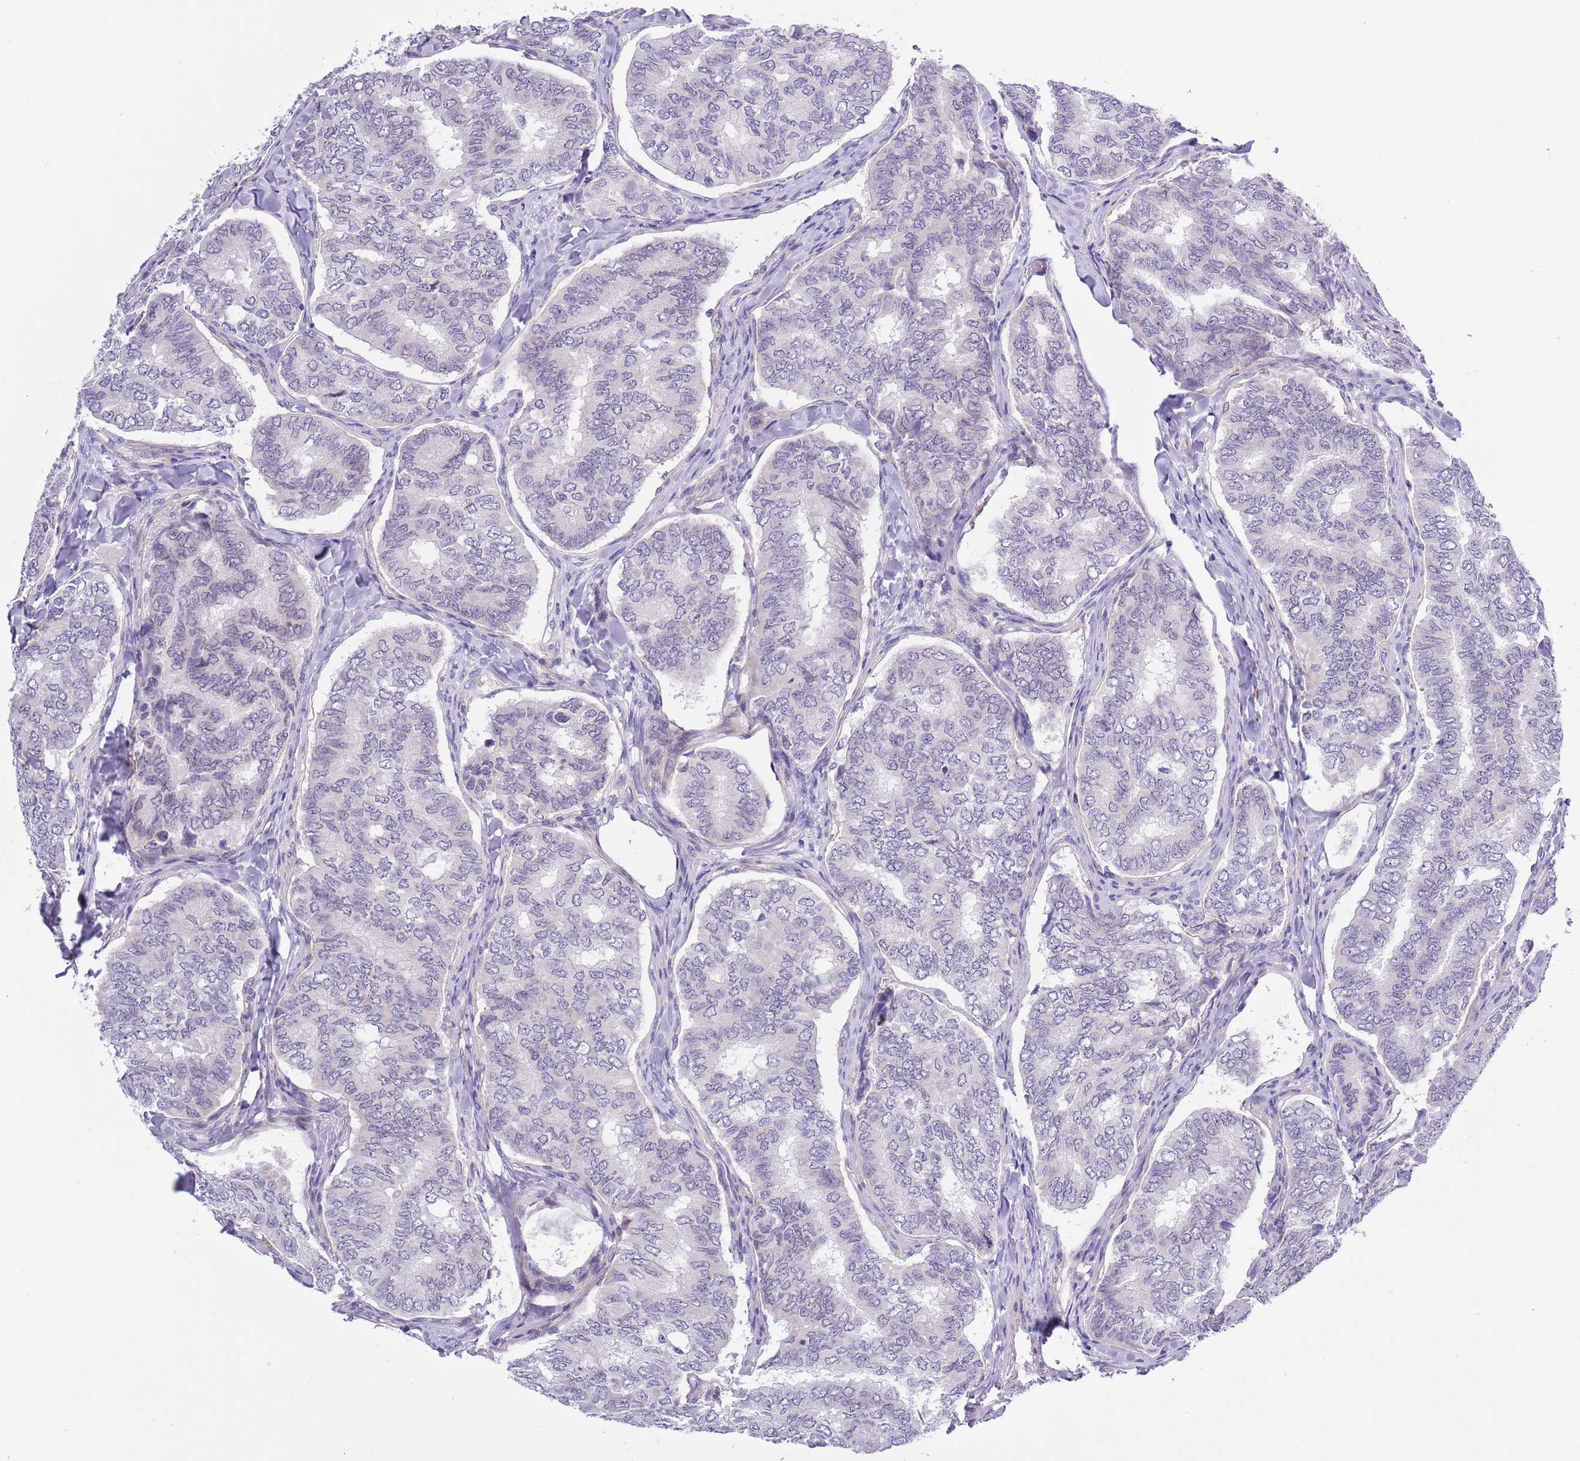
{"staining": {"intensity": "negative", "quantity": "none", "location": "none"}, "tissue": "thyroid cancer", "cell_type": "Tumor cells", "image_type": "cancer", "snomed": [{"axis": "morphology", "description": "Papillary adenocarcinoma, NOS"}, {"axis": "topography", "description": "Thyroid gland"}], "caption": "The photomicrograph displays no staining of tumor cells in papillary adenocarcinoma (thyroid).", "gene": "NET1", "patient": {"sex": "female", "age": 35}}